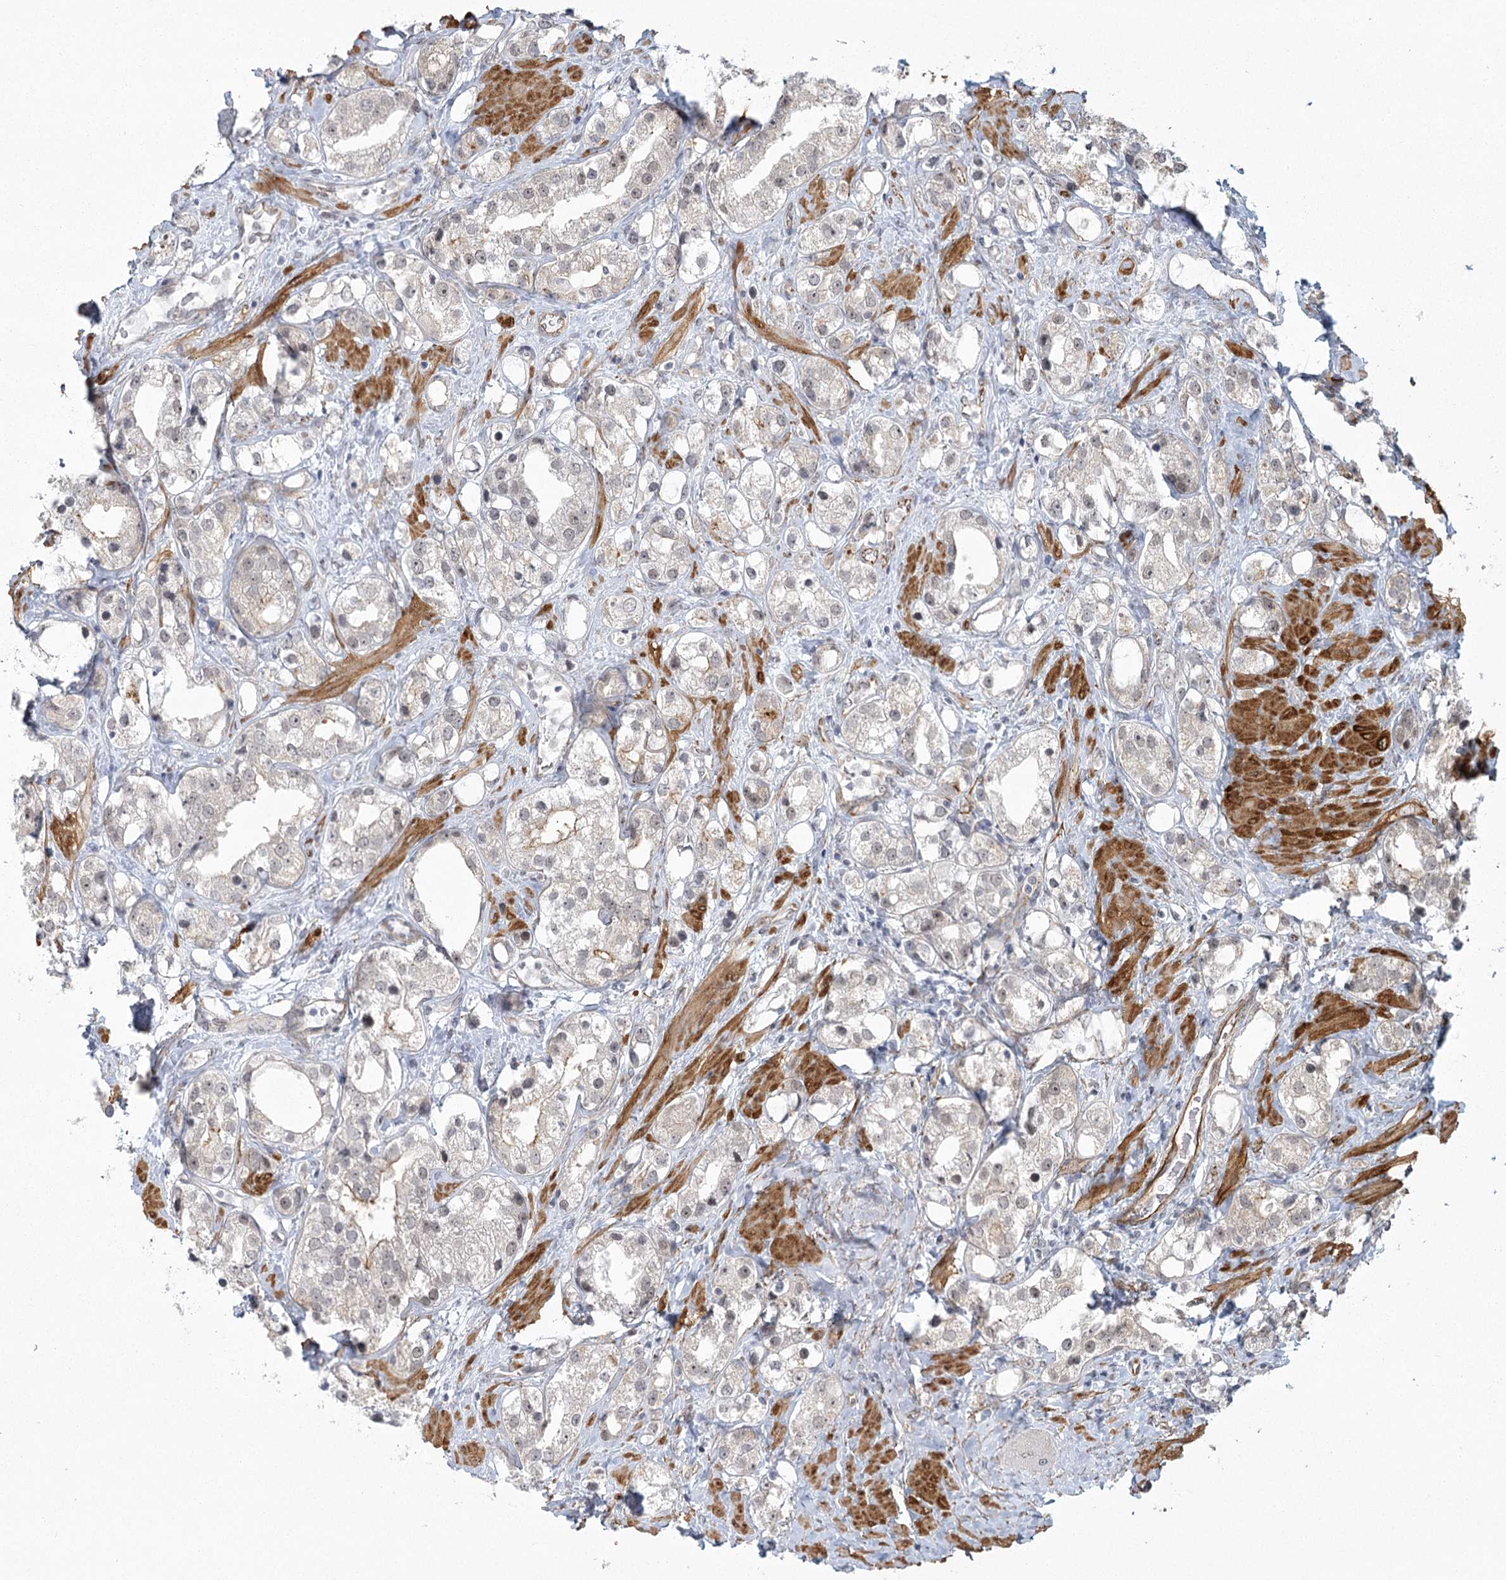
{"staining": {"intensity": "negative", "quantity": "none", "location": "none"}, "tissue": "prostate cancer", "cell_type": "Tumor cells", "image_type": "cancer", "snomed": [{"axis": "morphology", "description": "Adenocarcinoma, NOS"}, {"axis": "topography", "description": "Prostate"}], "caption": "This is an IHC micrograph of human prostate cancer. There is no staining in tumor cells.", "gene": "MED28", "patient": {"sex": "male", "age": 79}}